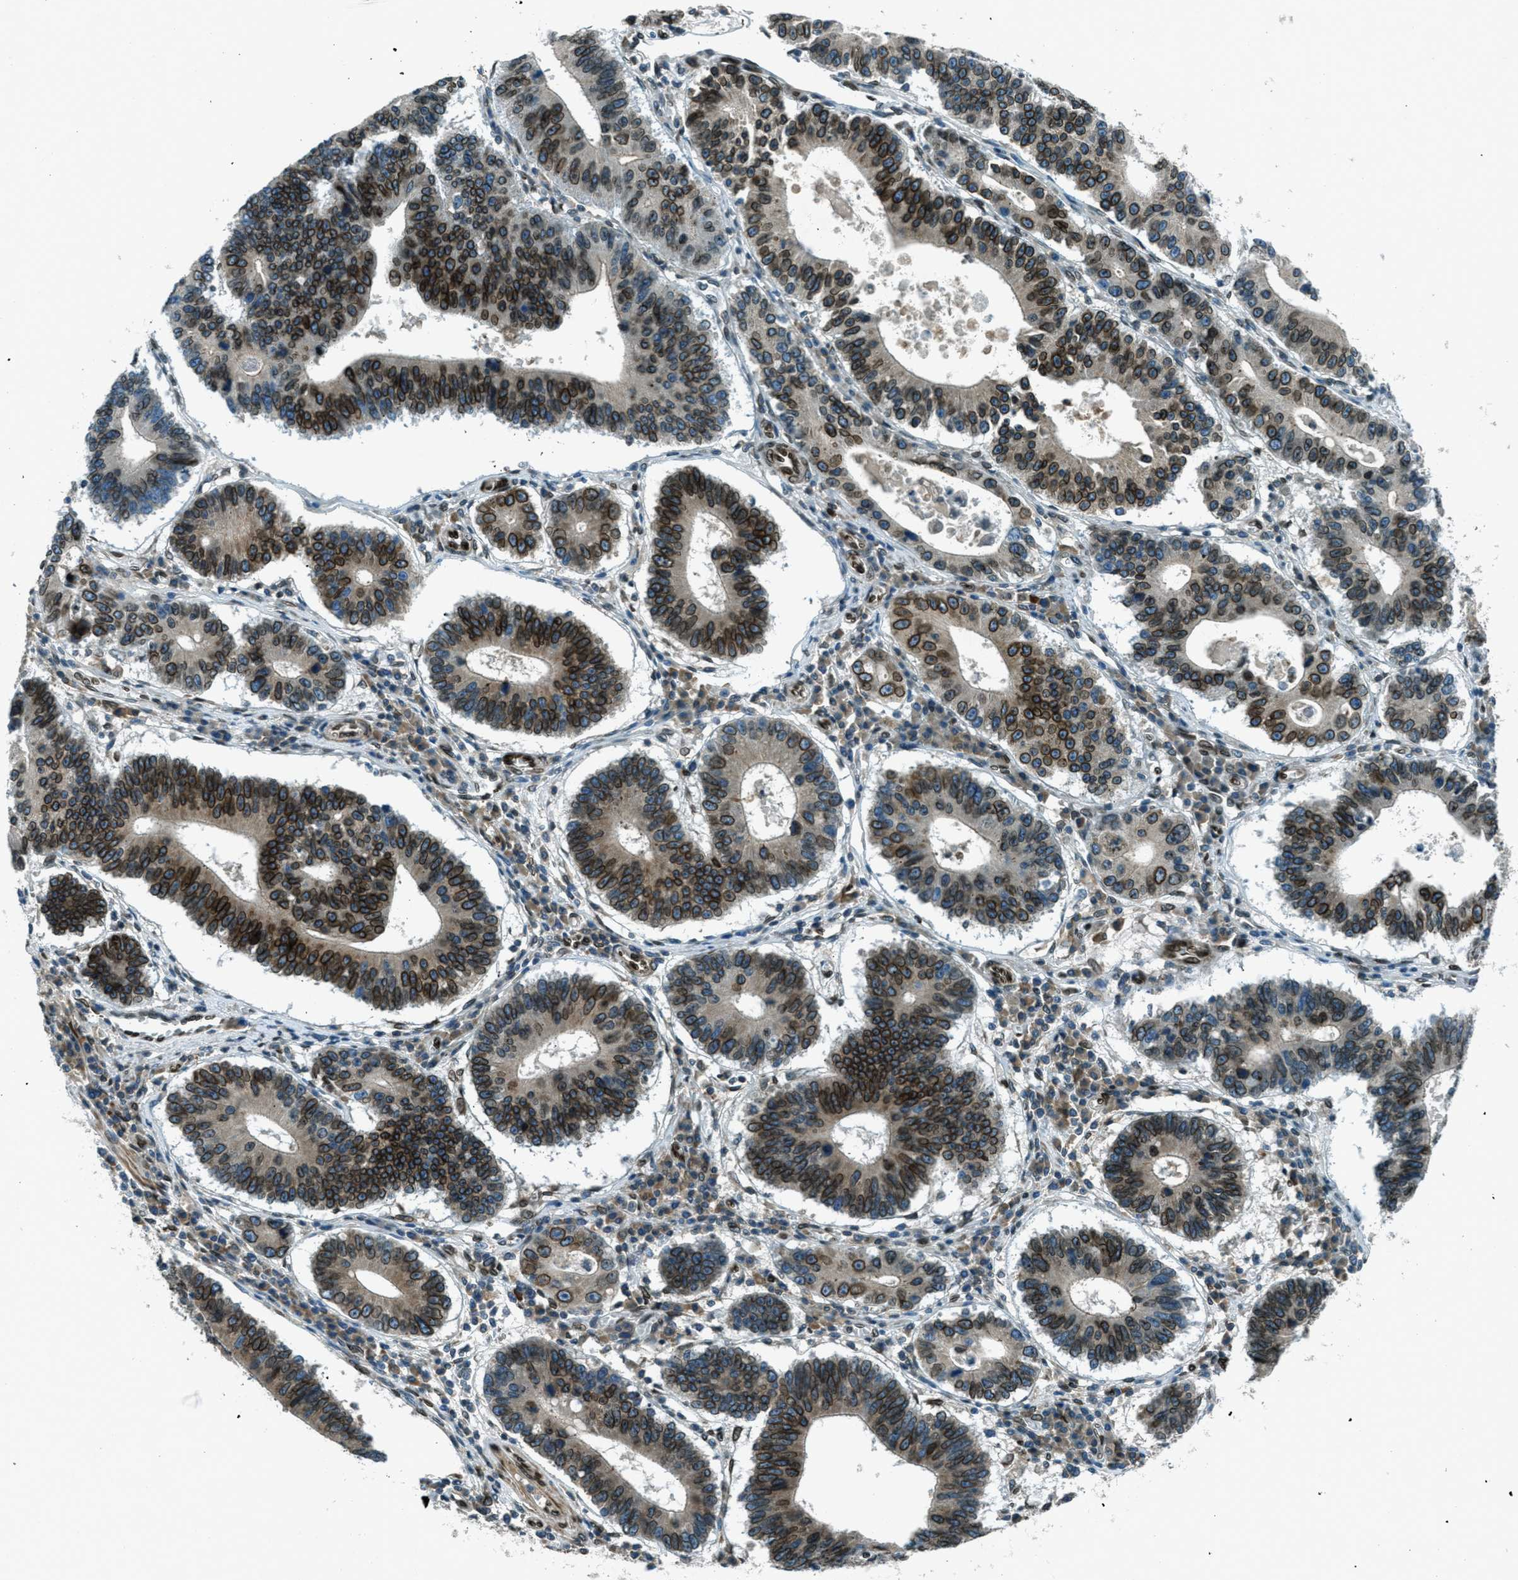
{"staining": {"intensity": "strong", "quantity": ">75%", "location": "cytoplasmic/membranous,nuclear"}, "tissue": "stomach cancer", "cell_type": "Tumor cells", "image_type": "cancer", "snomed": [{"axis": "morphology", "description": "Adenocarcinoma, NOS"}, {"axis": "topography", "description": "Stomach"}], "caption": "Immunohistochemistry (IHC) image of neoplastic tissue: stomach cancer stained using IHC displays high levels of strong protein expression localized specifically in the cytoplasmic/membranous and nuclear of tumor cells, appearing as a cytoplasmic/membranous and nuclear brown color.", "gene": "LEMD2", "patient": {"sex": "male", "age": 59}}